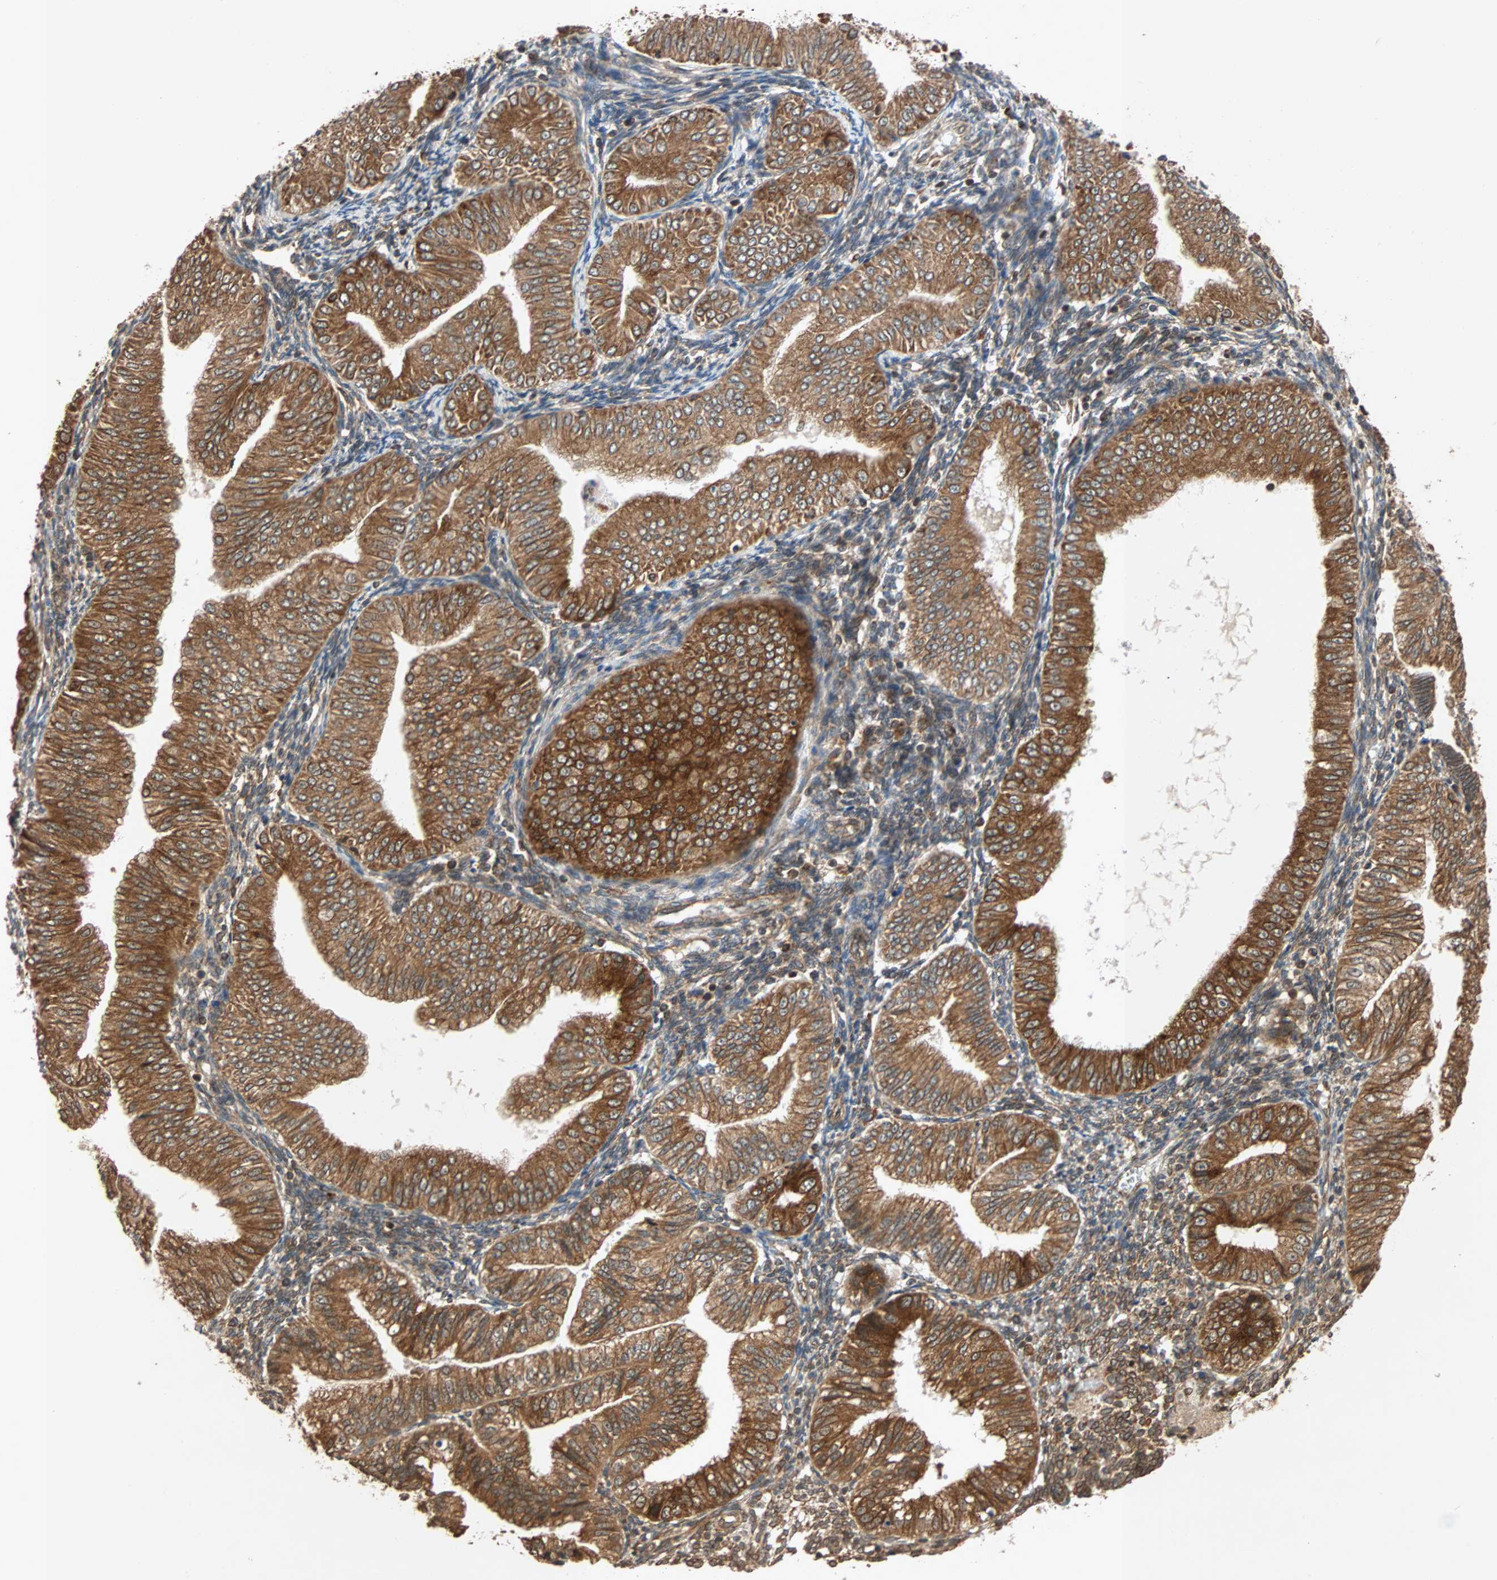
{"staining": {"intensity": "strong", "quantity": ">75%", "location": "cytoplasmic/membranous"}, "tissue": "endometrial cancer", "cell_type": "Tumor cells", "image_type": "cancer", "snomed": [{"axis": "morphology", "description": "Normal tissue, NOS"}, {"axis": "morphology", "description": "Adenocarcinoma, NOS"}, {"axis": "topography", "description": "Endometrium"}], "caption": "The micrograph exhibits immunohistochemical staining of adenocarcinoma (endometrial). There is strong cytoplasmic/membranous positivity is seen in about >75% of tumor cells.", "gene": "AUP1", "patient": {"sex": "female", "age": 53}}